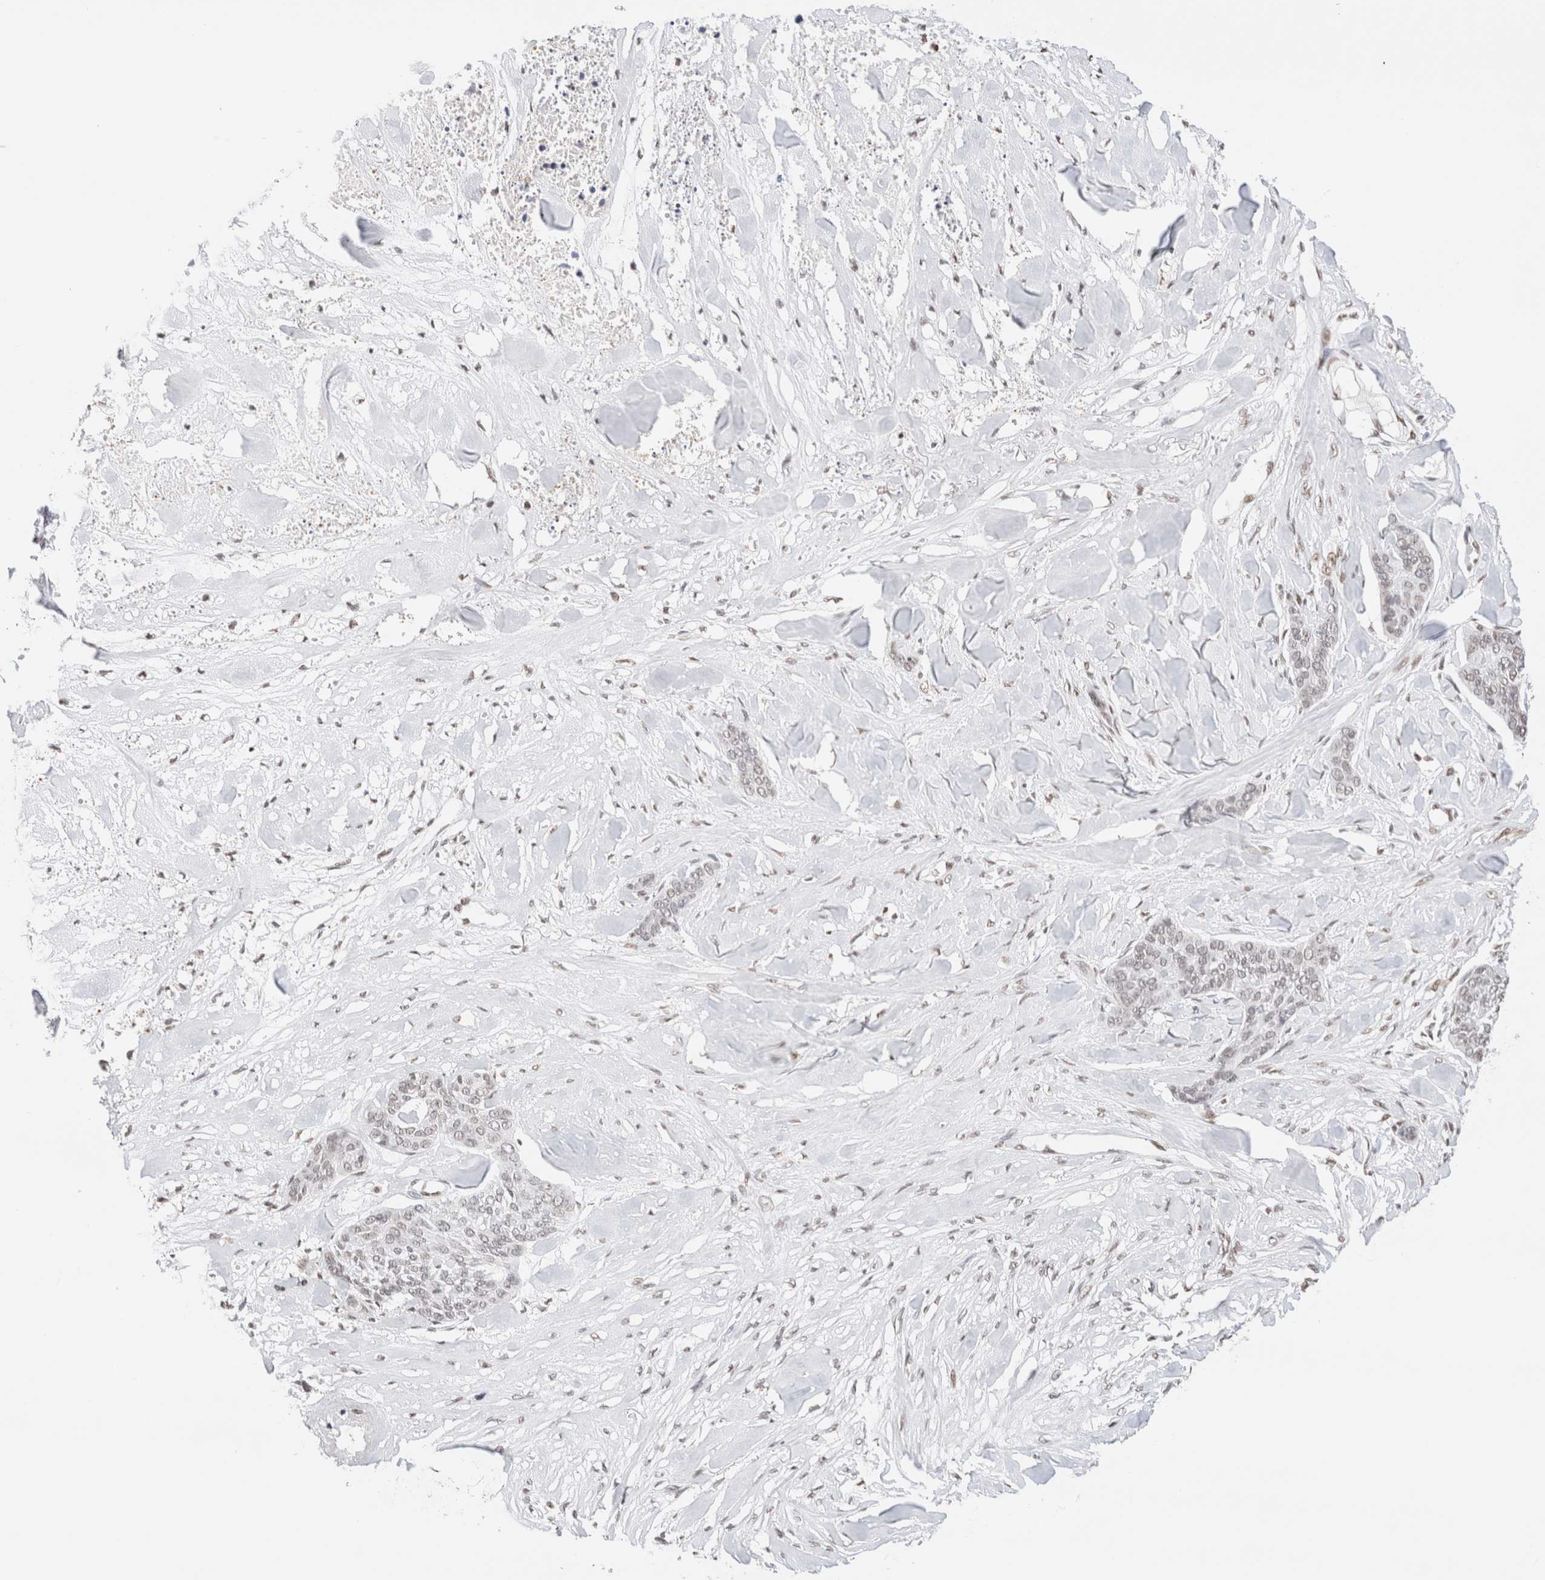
{"staining": {"intensity": "weak", "quantity": "<25%", "location": "nuclear"}, "tissue": "skin cancer", "cell_type": "Tumor cells", "image_type": "cancer", "snomed": [{"axis": "morphology", "description": "Basal cell carcinoma"}, {"axis": "topography", "description": "Skin"}], "caption": "The image displays no significant staining in tumor cells of skin basal cell carcinoma.", "gene": "SUPT3H", "patient": {"sex": "female", "age": 64}}